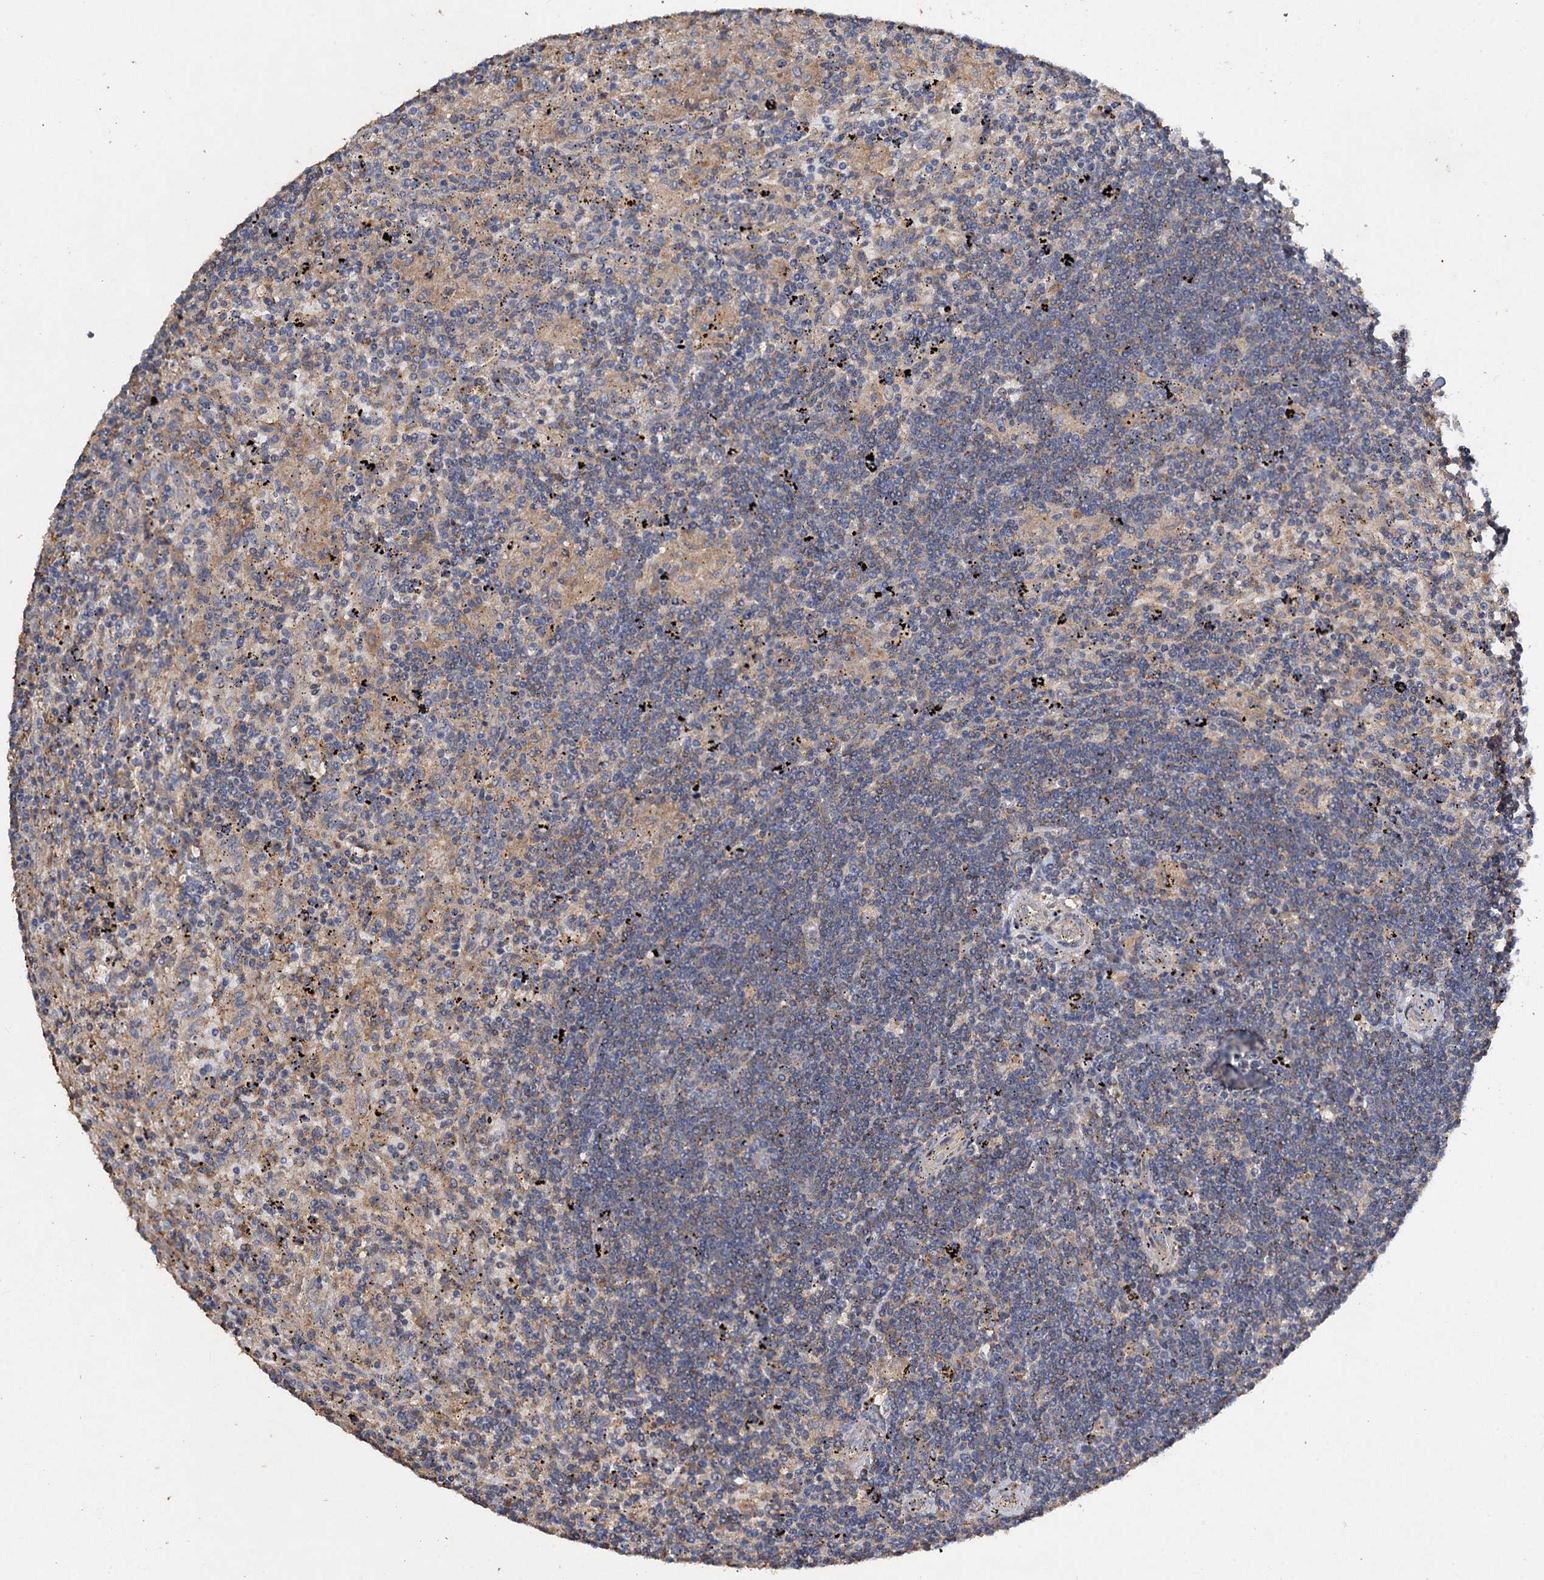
{"staining": {"intensity": "weak", "quantity": "<25%", "location": "cytoplasmic/membranous"}, "tissue": "lymphoma", "cell_type": "Tumor cells", "image_type": "cancer", "snomed": [{"axis": "morphology", "description": "Malignant lymphoma, non-Hodgkin's type, Low grade"}, {"axis": "topography", "description": "Spleen"}], "caption": "IHC micrograph of neoplastic tissue: low-grade malignant lymphoma, non-Hodgkin's type stained with DAB (3,3'-diaminobenzidine) reveals no significant protein expression in tumor cells.", "gene": "SCUBE3", "patient": {"sex": "male", "age": 76}}